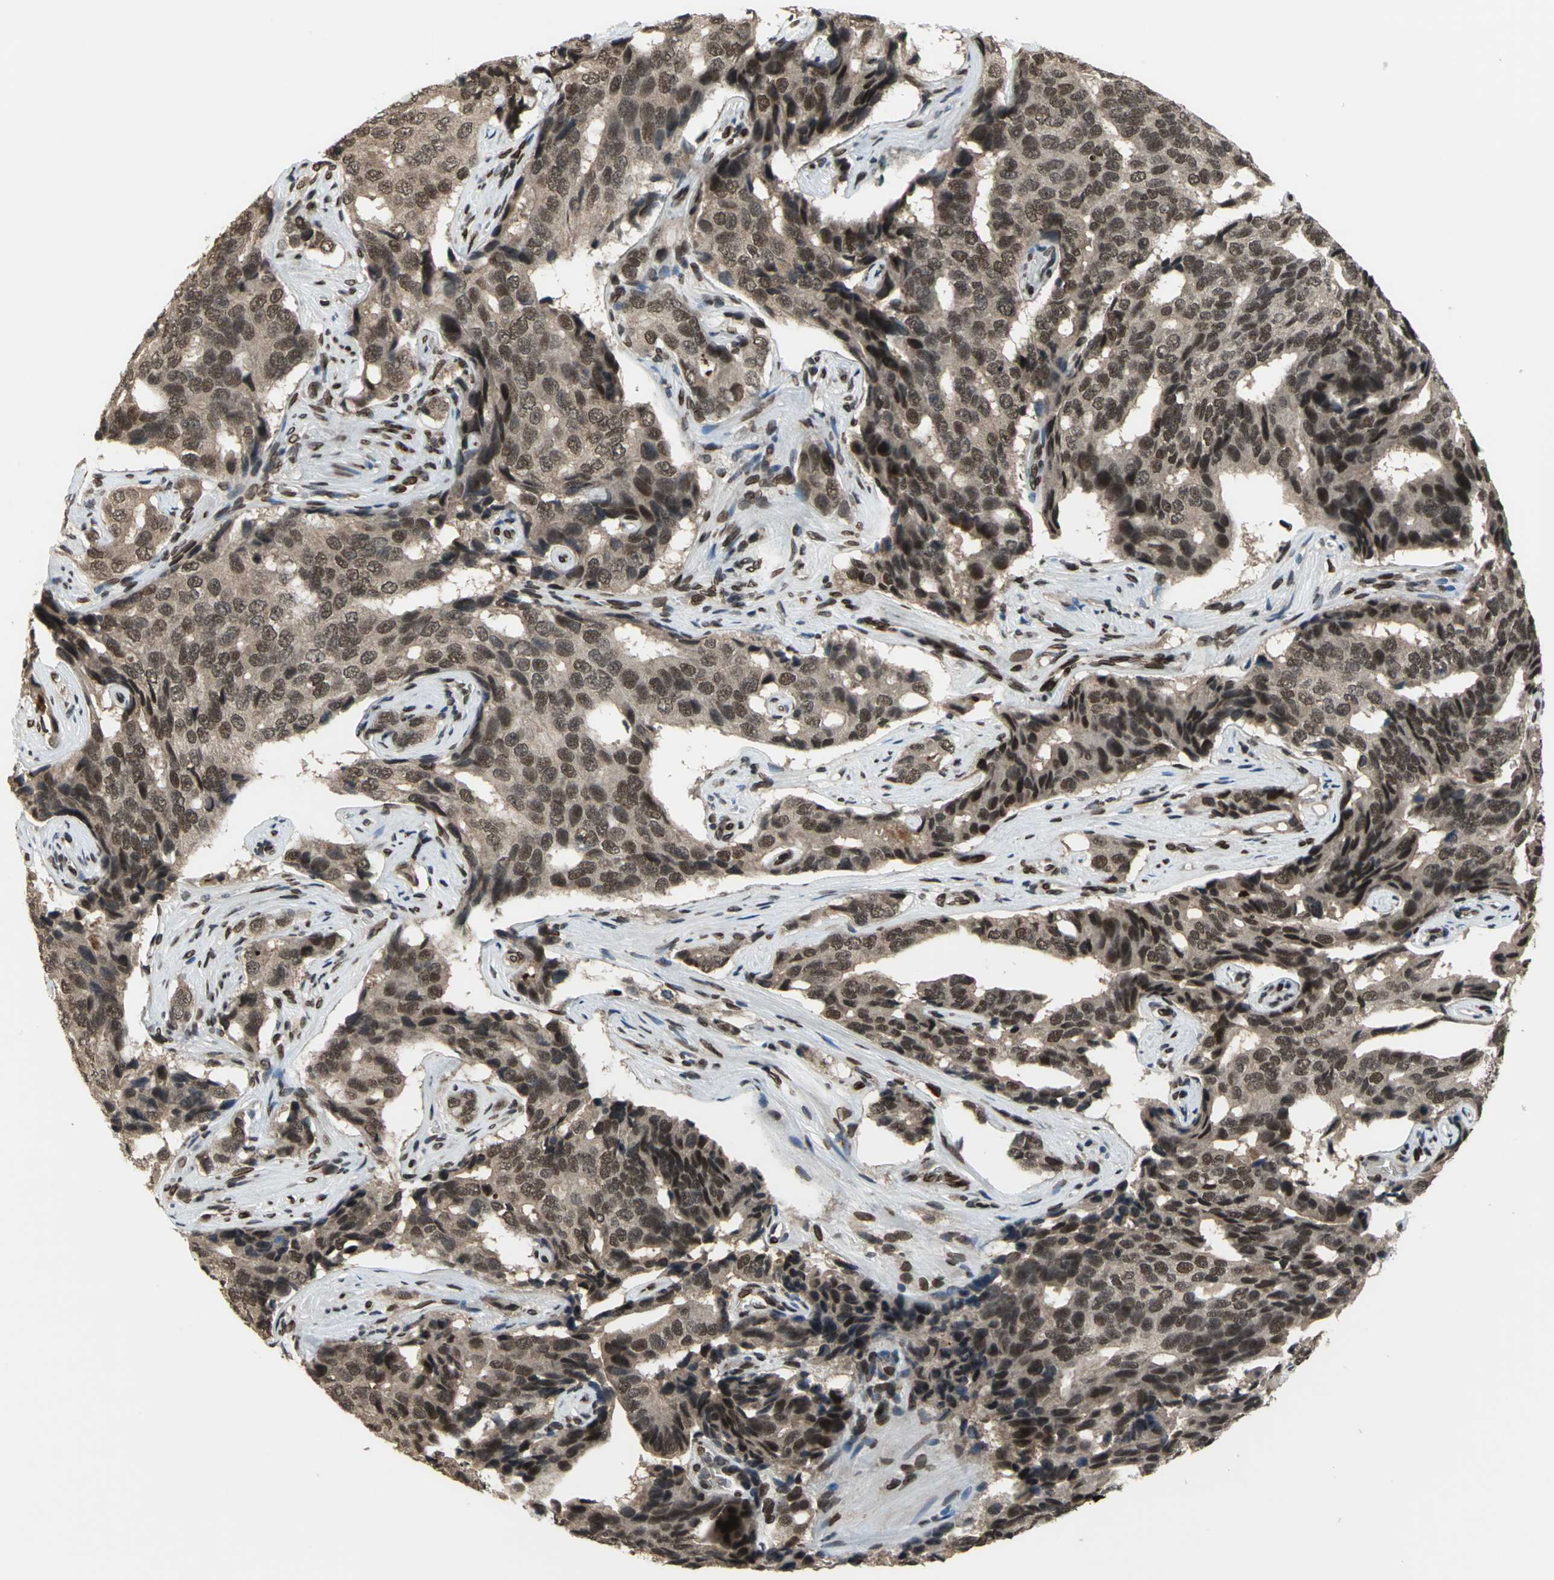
{"staining": {"intensity": "strong", "quantity": ">75%", "location": "cytoplasmic/membranous,nuclear"}, "tissue": "prostate cancer", "cell_type": "Tumor cells", "image_type": "cancer", "snomed": [{"axis": "morphology", "description": "Adenocarcinoma, High grade"}, {"axis": "topography", "description": "Prostate"}], "caption": "Approximately >75% of tumor cells in human prostate adenocarcinoma (high-grade) reveal strong cytoplasmic/membranous and nuclear protein staining as visualized by brown immunohistochemical staining.", "gene": "ISY1", "patient": {"sex": "male", "age": 58}}